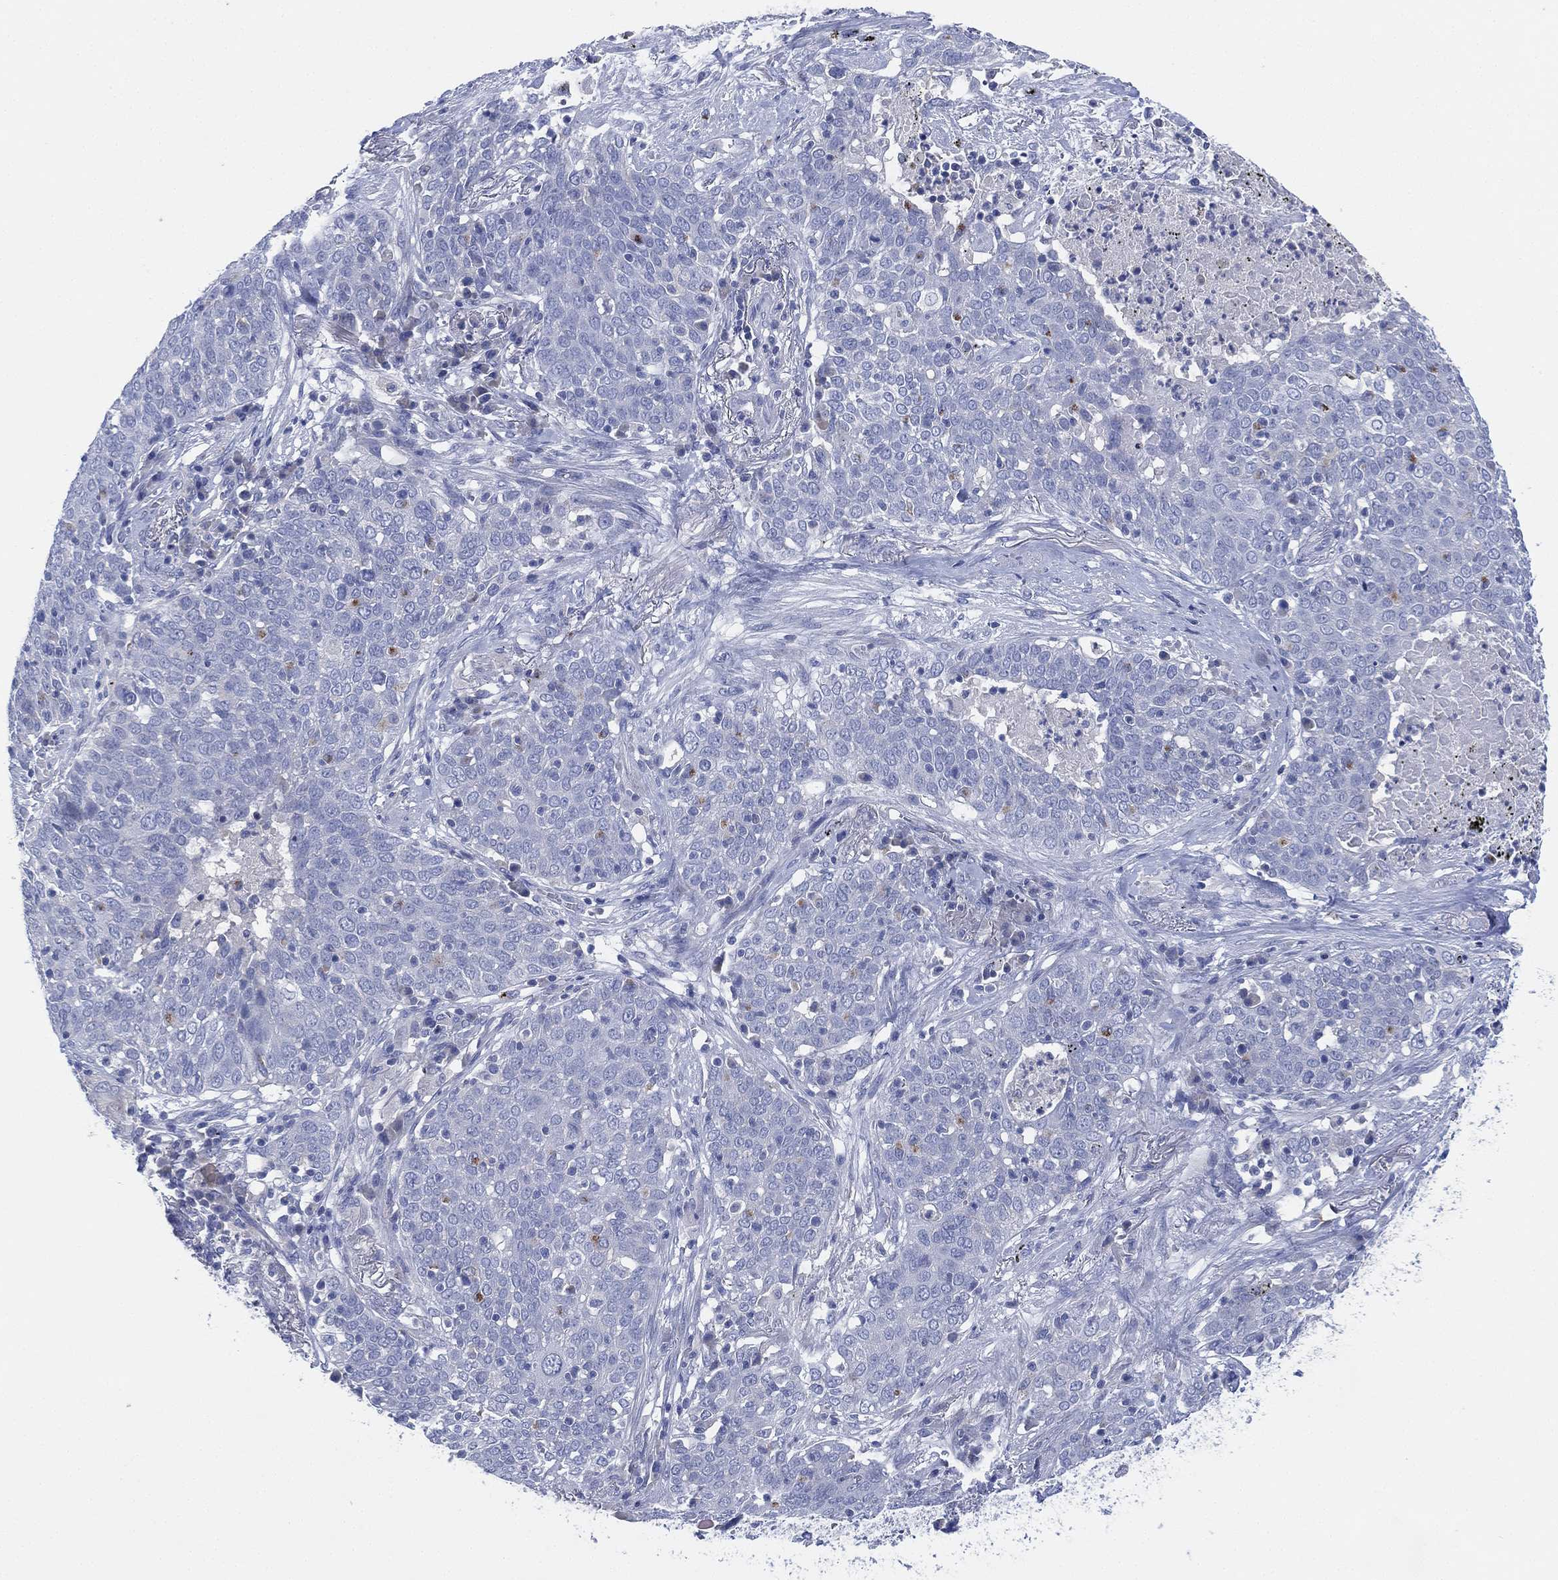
{"staining": {"intensity": "negative", "quantity": "none", "location": "none"}, "tissue": "lung cancer", "cell_type": "Tumor cells", "image_type": "cancer", "snomed": [{"axis": "morphology", "description": "Squamous cell carcinoma, NOS"}, {"axis": "topography", "description": "Lung"}], "caption": "This is an immunohistochemistry histopathology image of human lung squamous cell carcinoma. There is no staining in tumor cells.", "gene": "ADAD2", "patient": {"sex": "male", "age": 82}}